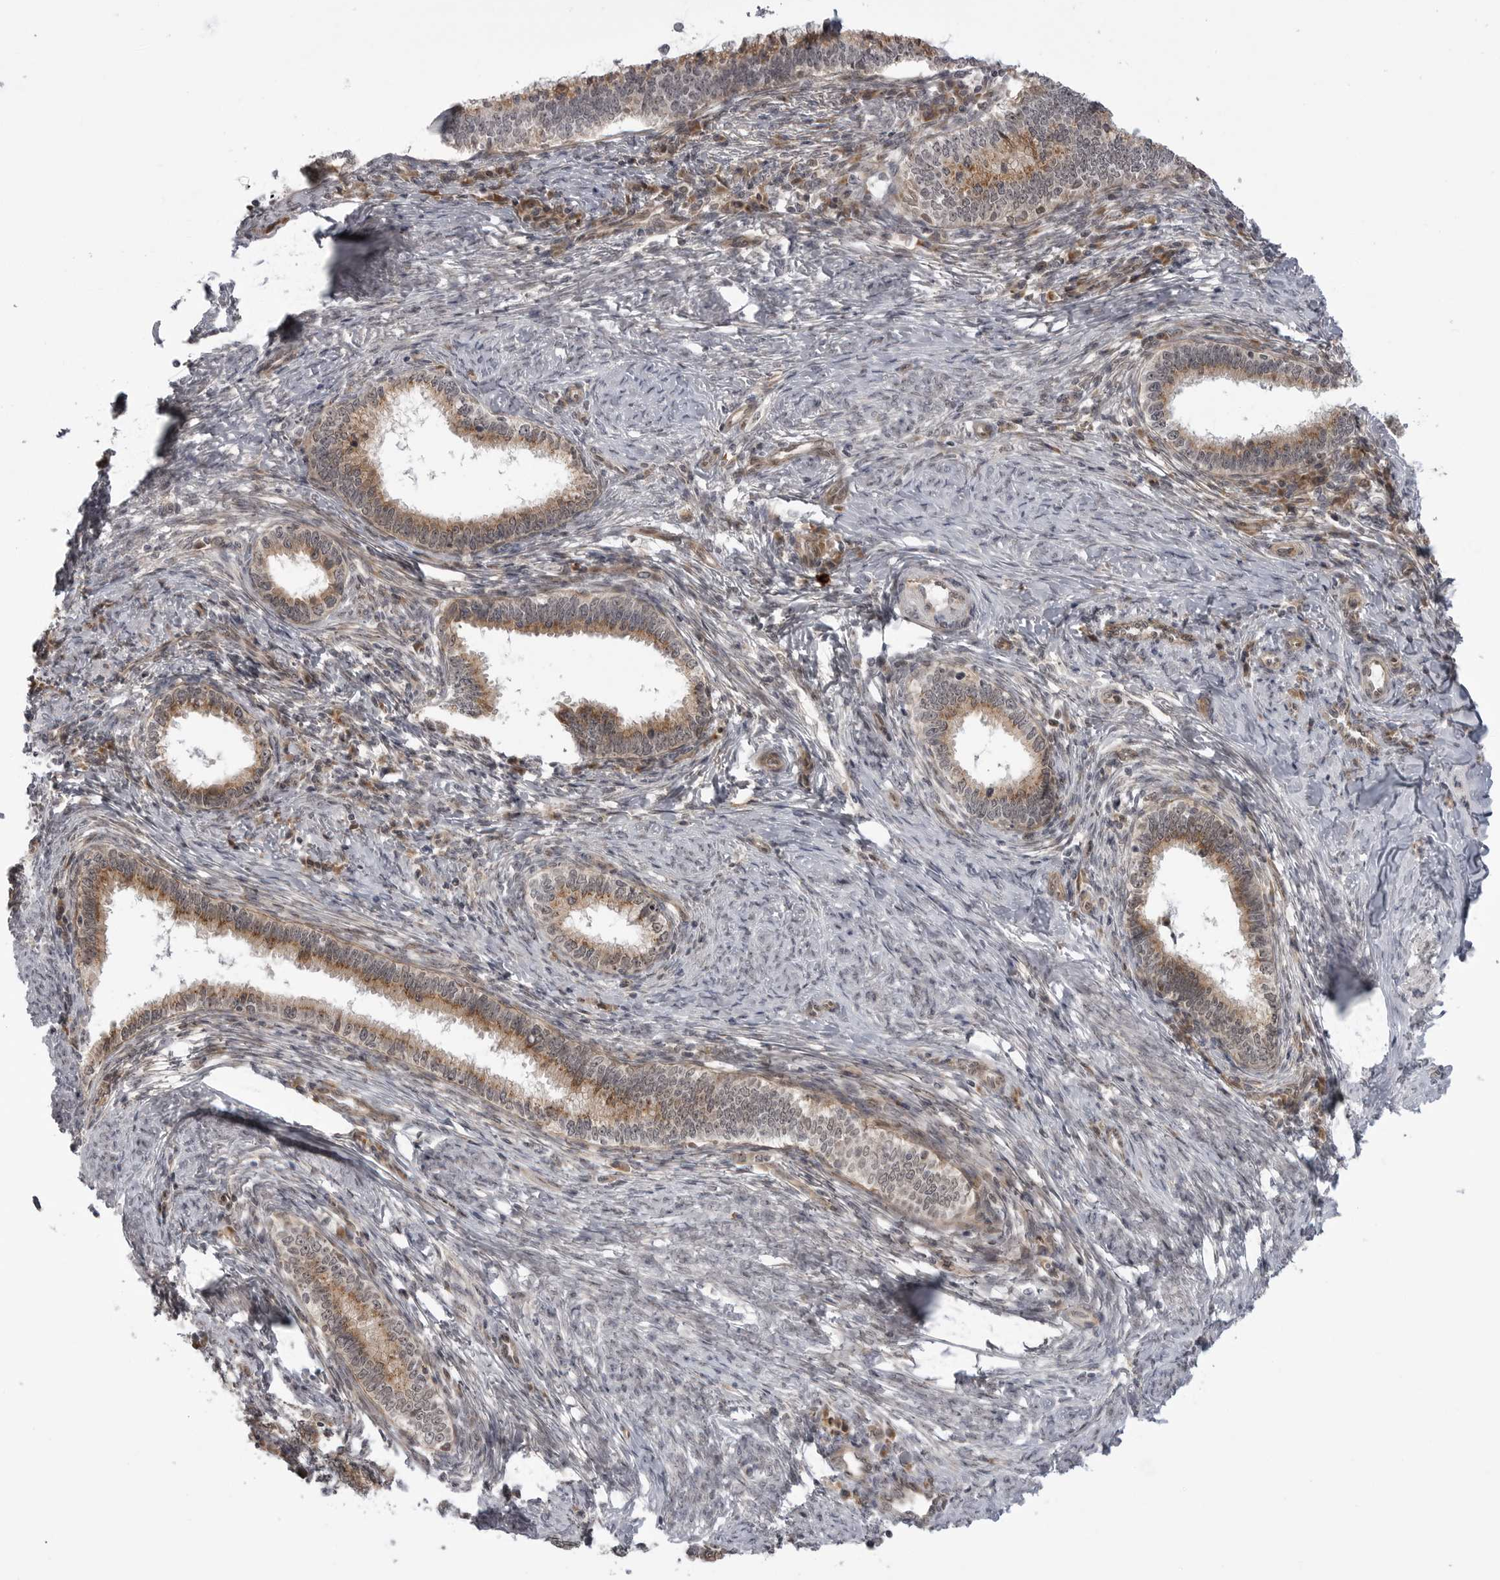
{"staining": {"intensity": "moderate", "quantity": ">75%", "location": "cytoplasmic/membranous"}, "tissue": "cervical cancer", "cell_type": "Tumor cells", "image_type": "cancer", "snomed": [{"axis": "morphology", "description": "Adenocarcinoma, NOS"}, {"axis": "topography", "description": "Cervix"}], "caption": "Immunohistochemistry (IHC) photomicrograph of neoplastic tissue: adenocarcinoma (cervical) stained using immunohistochemistry (IHC) shows medium levels of moderate protein expression localized specifically in the cytoplasmic/membranous of tumor cells, appearing as a cytoplasmic/membranous brown color.", "gene": "LRRC45", "patient": {"sex": "female", "age": 36}}